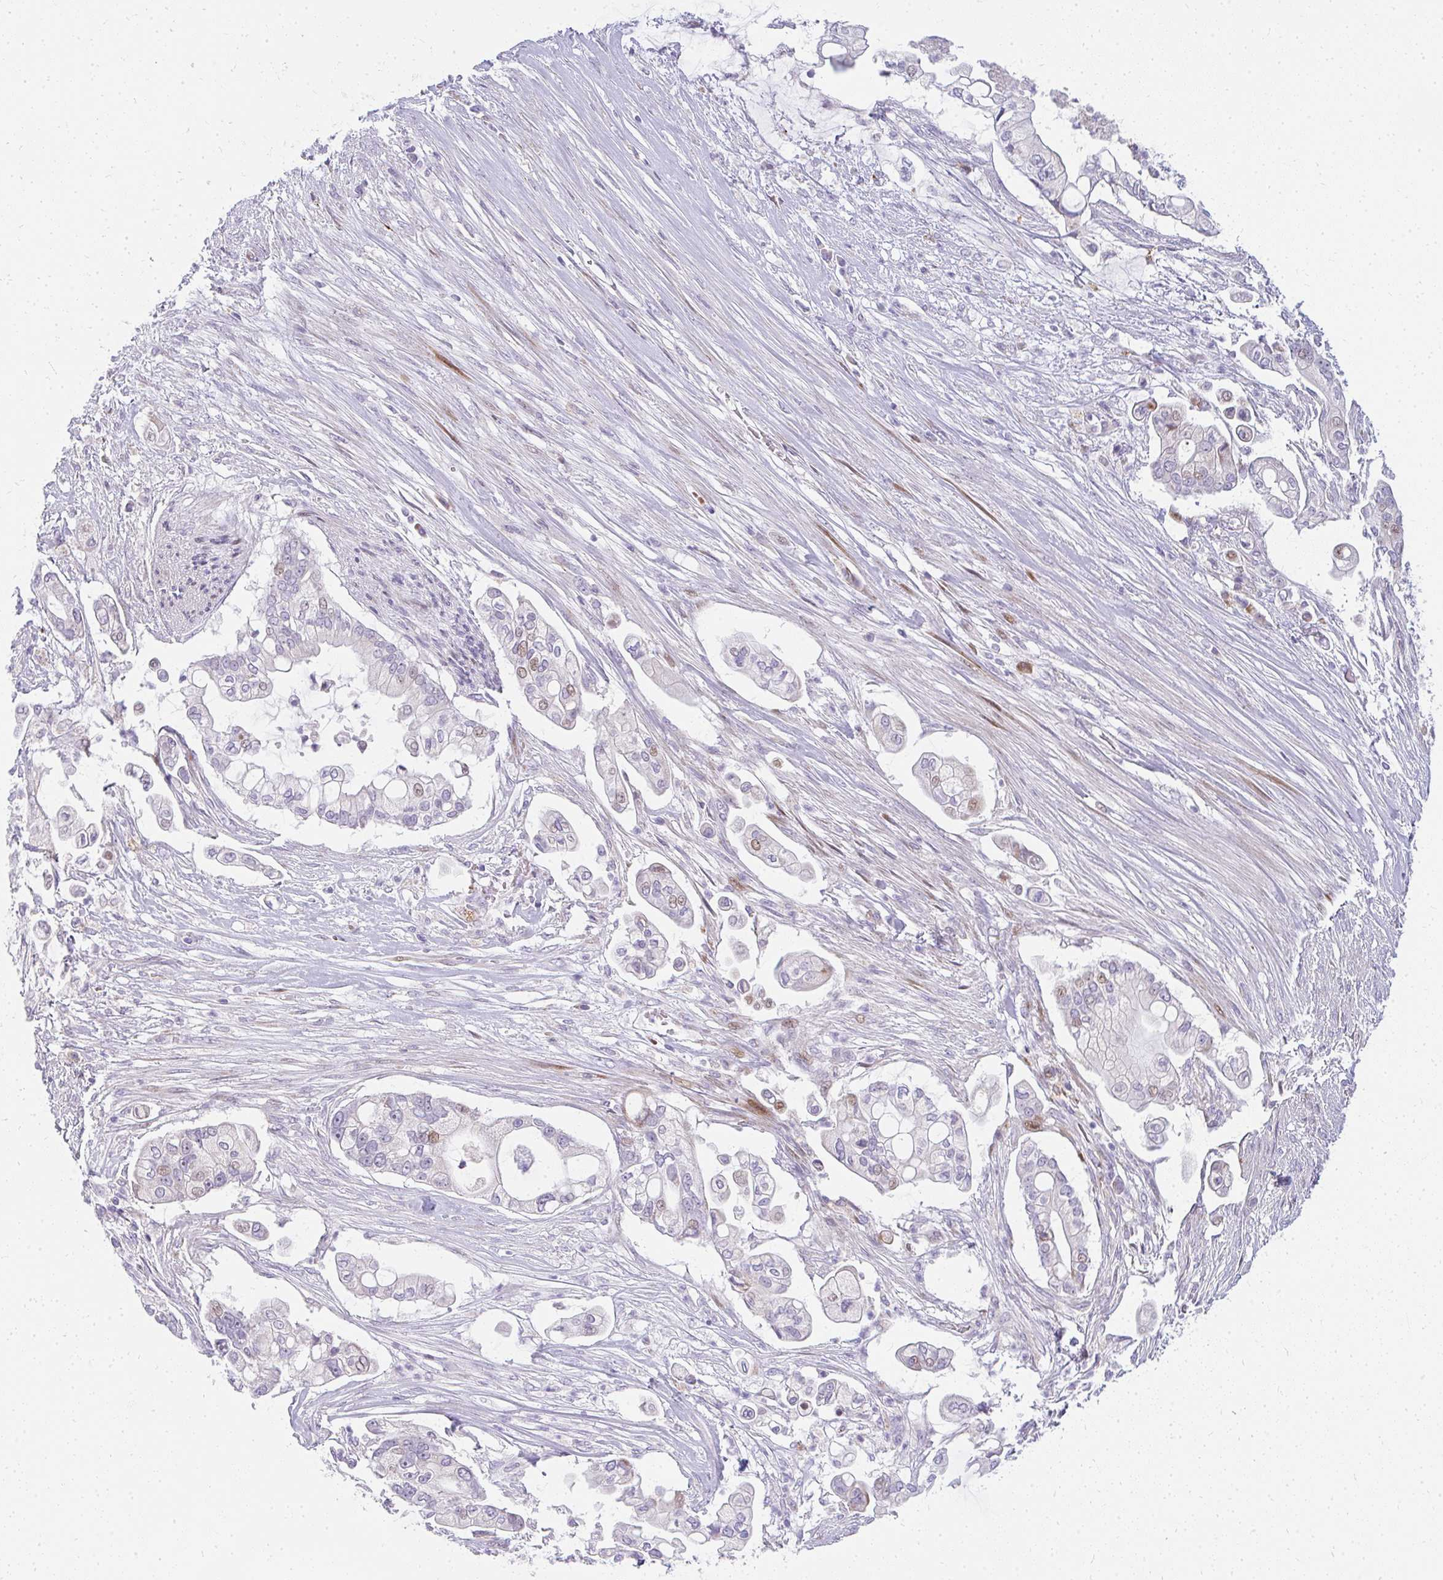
{"staining": {"intensity": "weak", "quantity": "<25%", "location": "nuclear"}, "tissue": "pancreatic cancer", "cell_type": "Tumor cells", "image_type": "cancer", "snomed": [{"axis": "morphology", "description": "Adenocarcinoma, NOS"}, {"axis": "topography", "description": "Pancreas"}], "caption": "A high-resolution photomicrograph shows immunohistochemistry (IHC) staining of pancreatic cancer, which displays no significant staining in tumor cells.", "gene": "PLA2G5", "patient": {"sex": "female", "age": 69}}